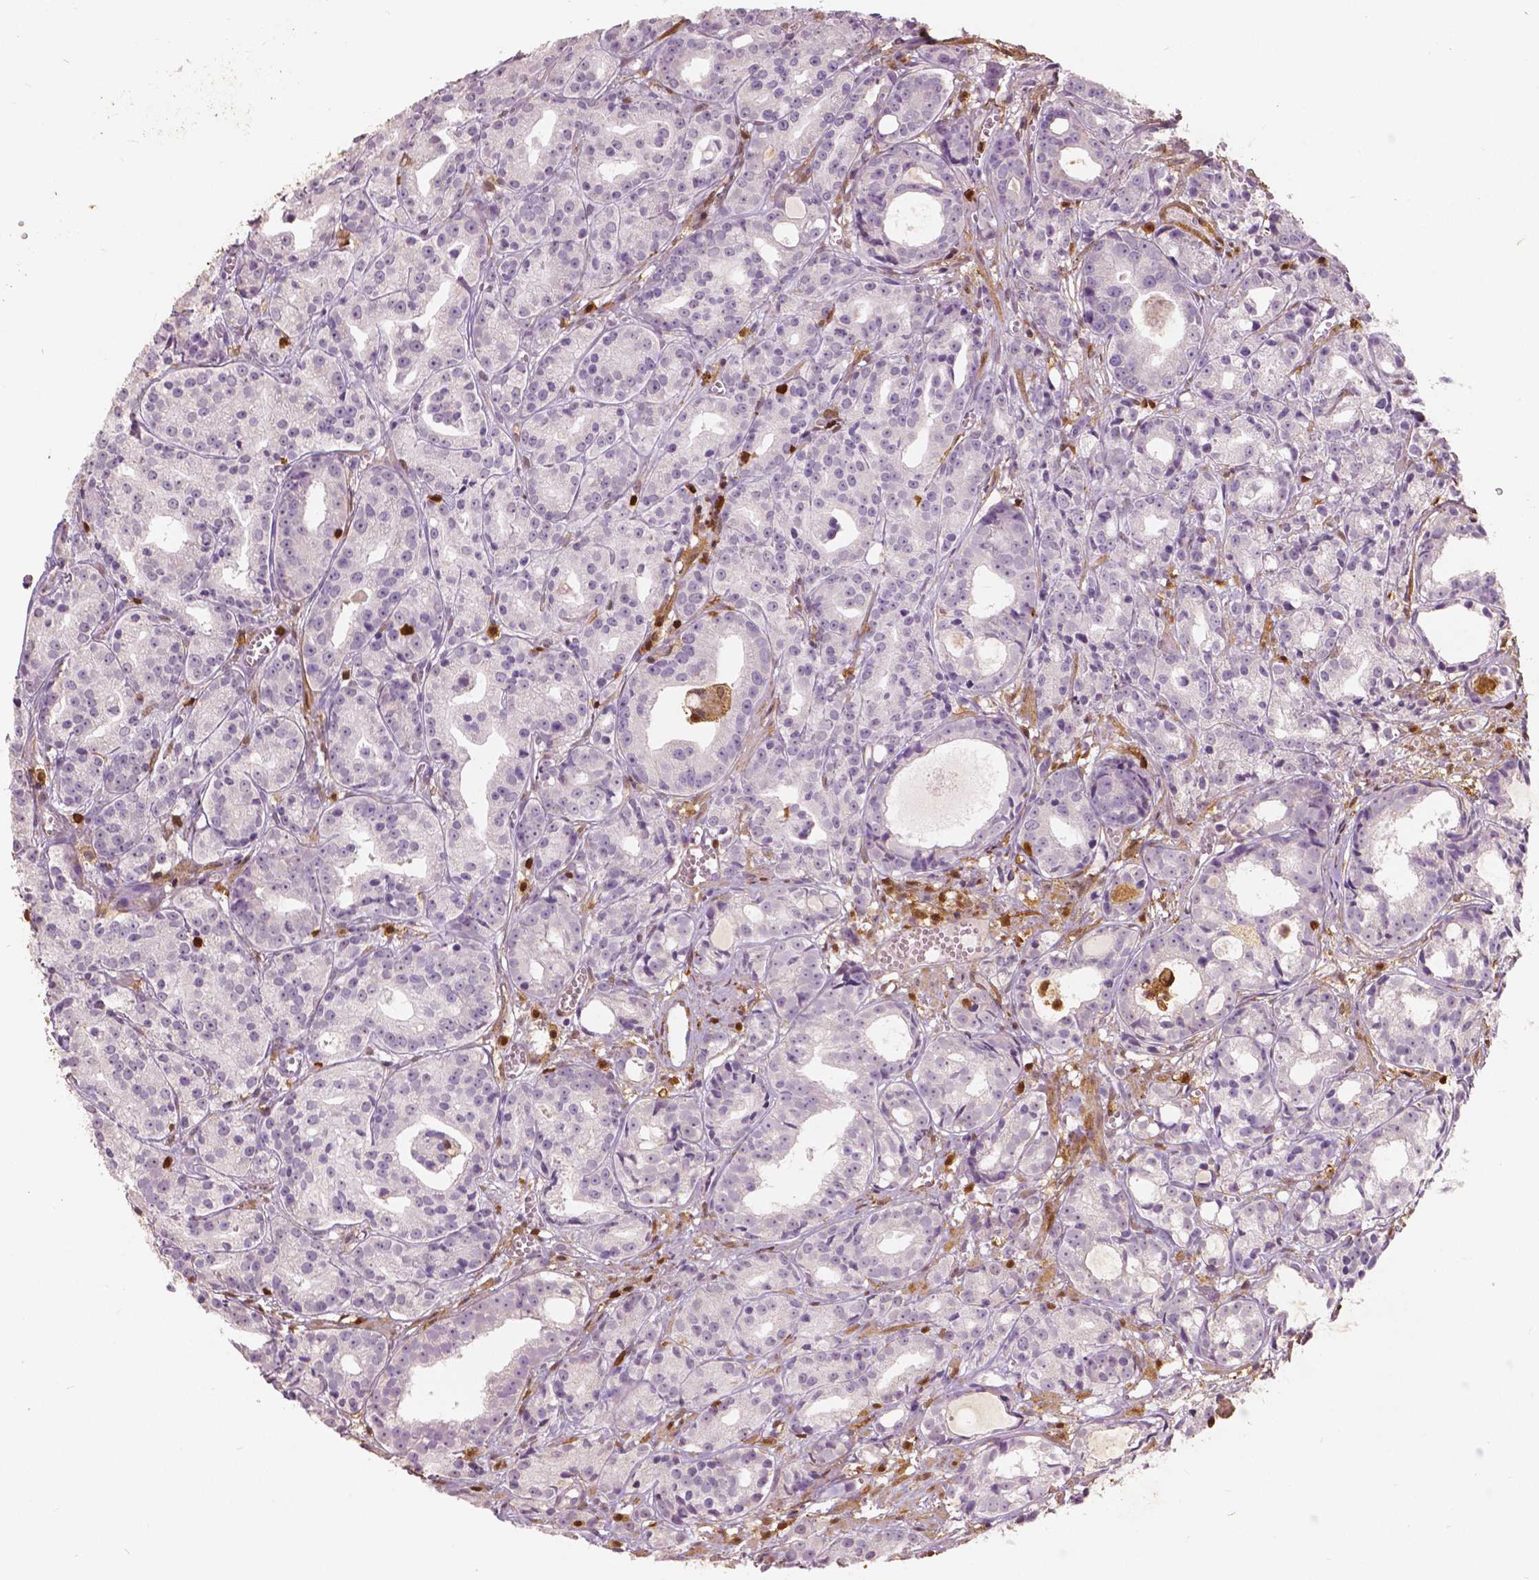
{"staining": {"intensity": "negative", "quantity": "none", "location": "none"}, "tissue": "prostate cancer", "cell_type": "Tumor cells", "image_type": "cancer", "snomed": [{"axis": "morphology", "description": "Adenocarcinoma, Medium grade"}, {"axis": "topography", "description": "Prostate"}], "caption": "Tumor cells are negative for brown protein staining in prostate cancer. (DAB (3,3'-diaminobenzidine) immunohistochemistry, high magnification).", "gene": "S100A4", "patient": {"sex": "male", "age": 74}}